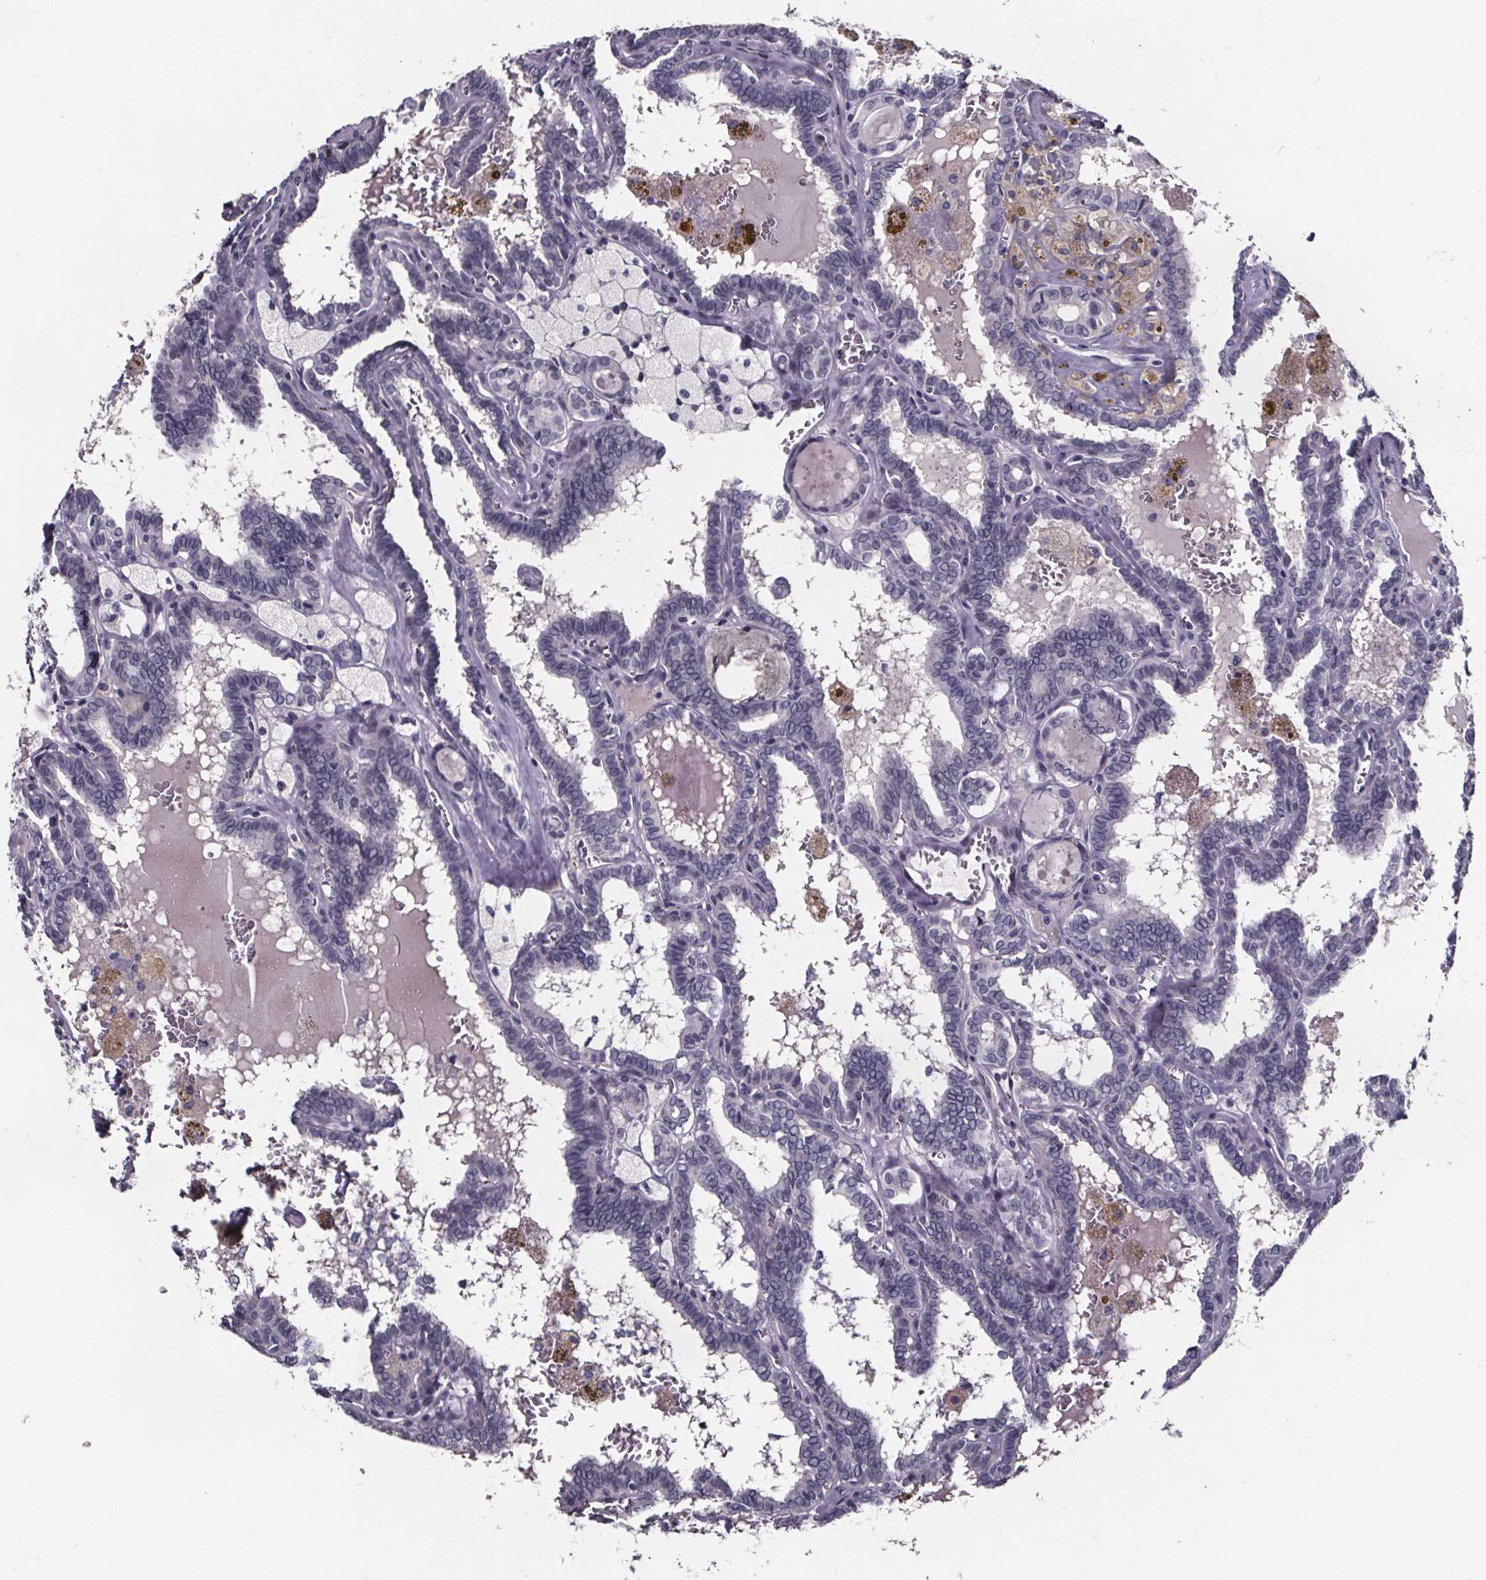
{"staining": {"intensity": "negative", "quantity": "none", "location": "none"}, "tissue": "thyroid cancer", "cell_type": "Tumor cells", "image_type": "cancer", "snomed": [{"axis": "morphology", "description": "Papillary adenocarcinoma, NOS"}, {"axis": "topography", "description": "Thyroid gland"}], "caption": "Thyroid papillary adenocarcinoma stained for a protein using immunohistochemistry (IHC) displays no expression tumor cells.", "gene": "AR", "patient": {"sex": "female", "age": 39}}